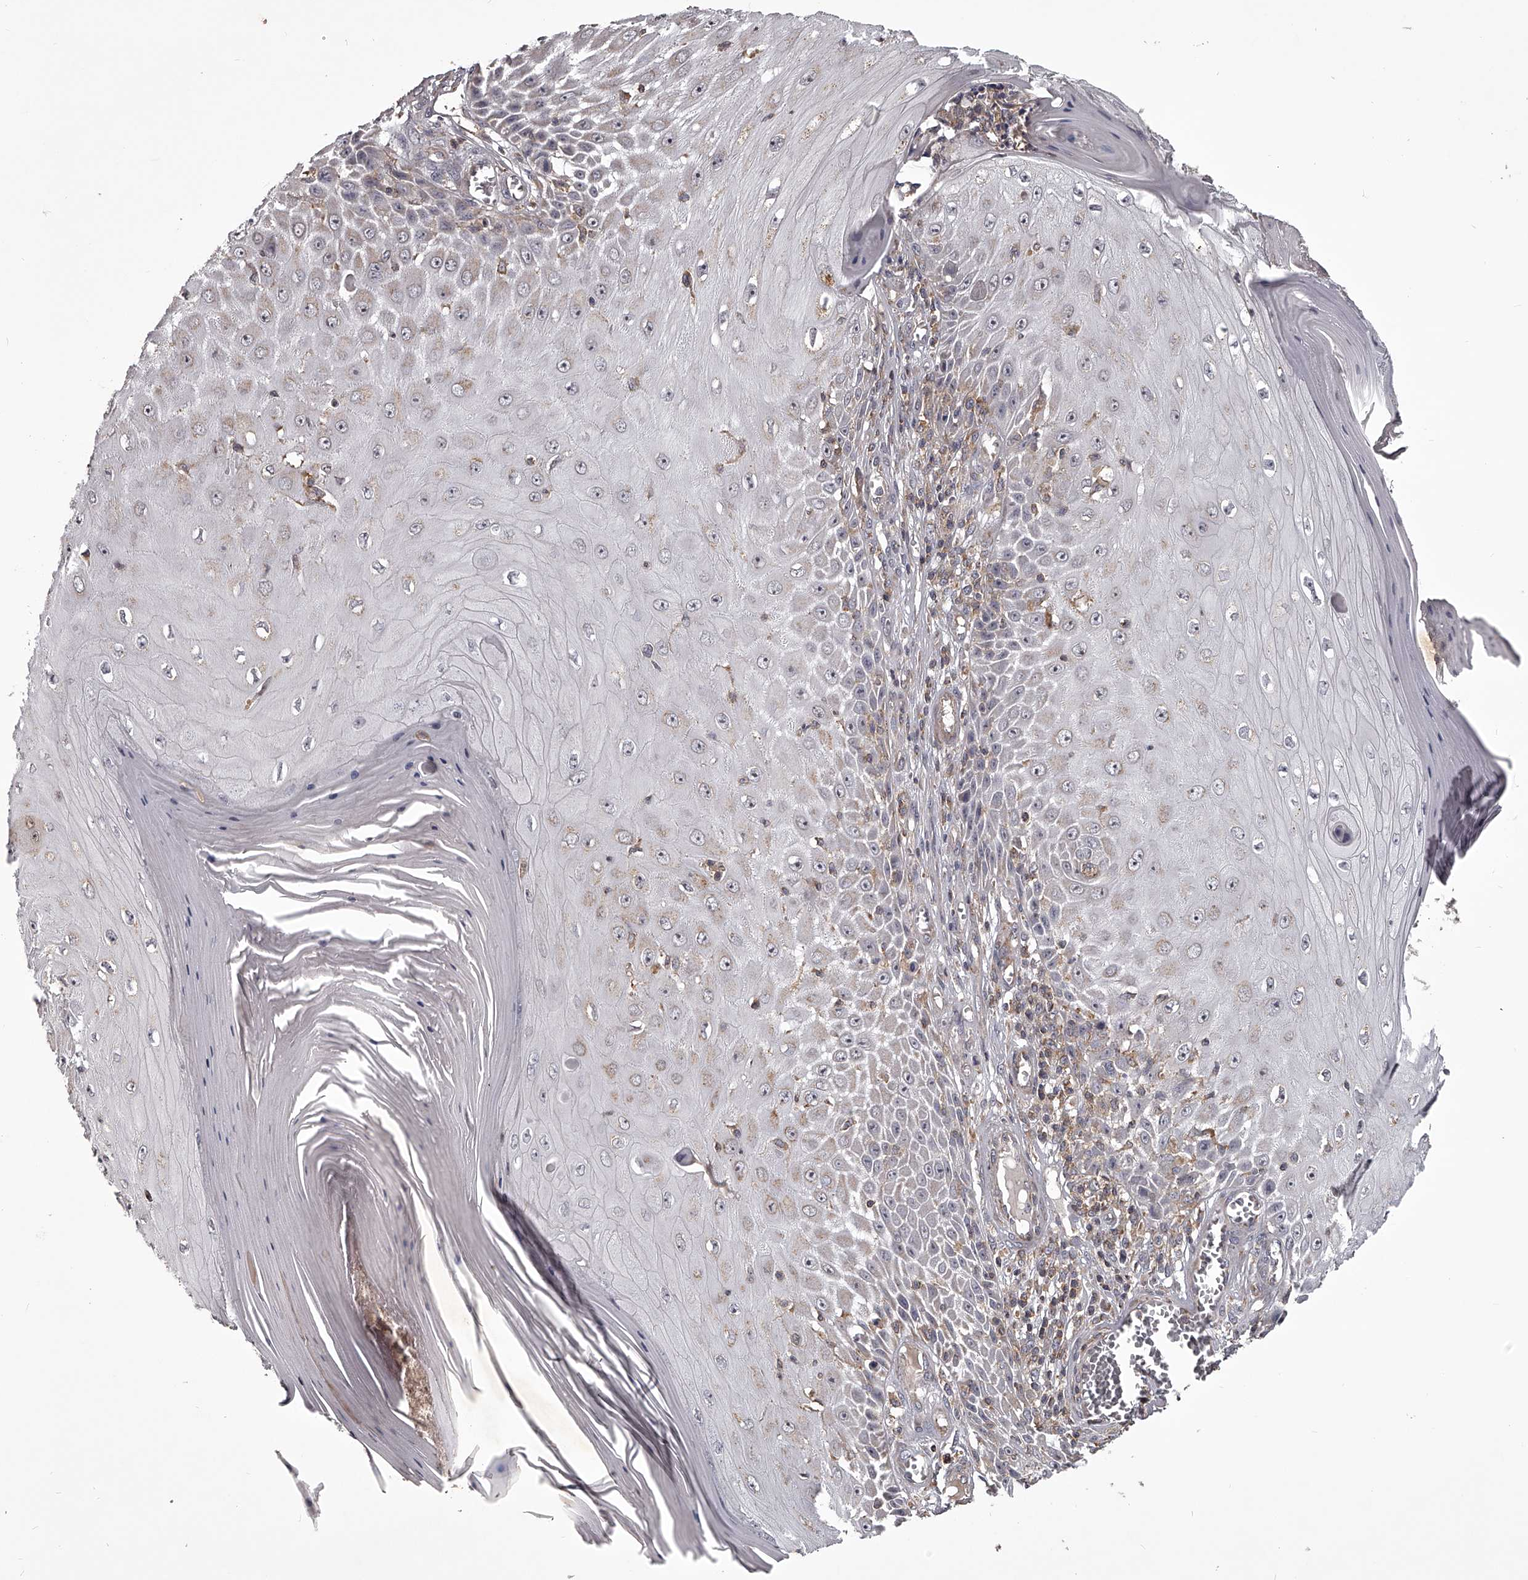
{"staining": {"intensity": "weak", "quantity": "<25%", "location": "cytoplasmic/membranous"}, "tissue": "skin cancer", "cell_type": "Tumor cells", "image_type": "cancer", "snomed": [{"axis": "morphology", "description": "Squamous cell carcinoma, NOS"}, {"axis": "topography", "description": "Skin"}], "caption": "A micrograph of human skin squamous cell carcinoma is negative for staining in tumor cells.", "gene": "RRP36", "patient": {"sex": "female", "age": 73}}